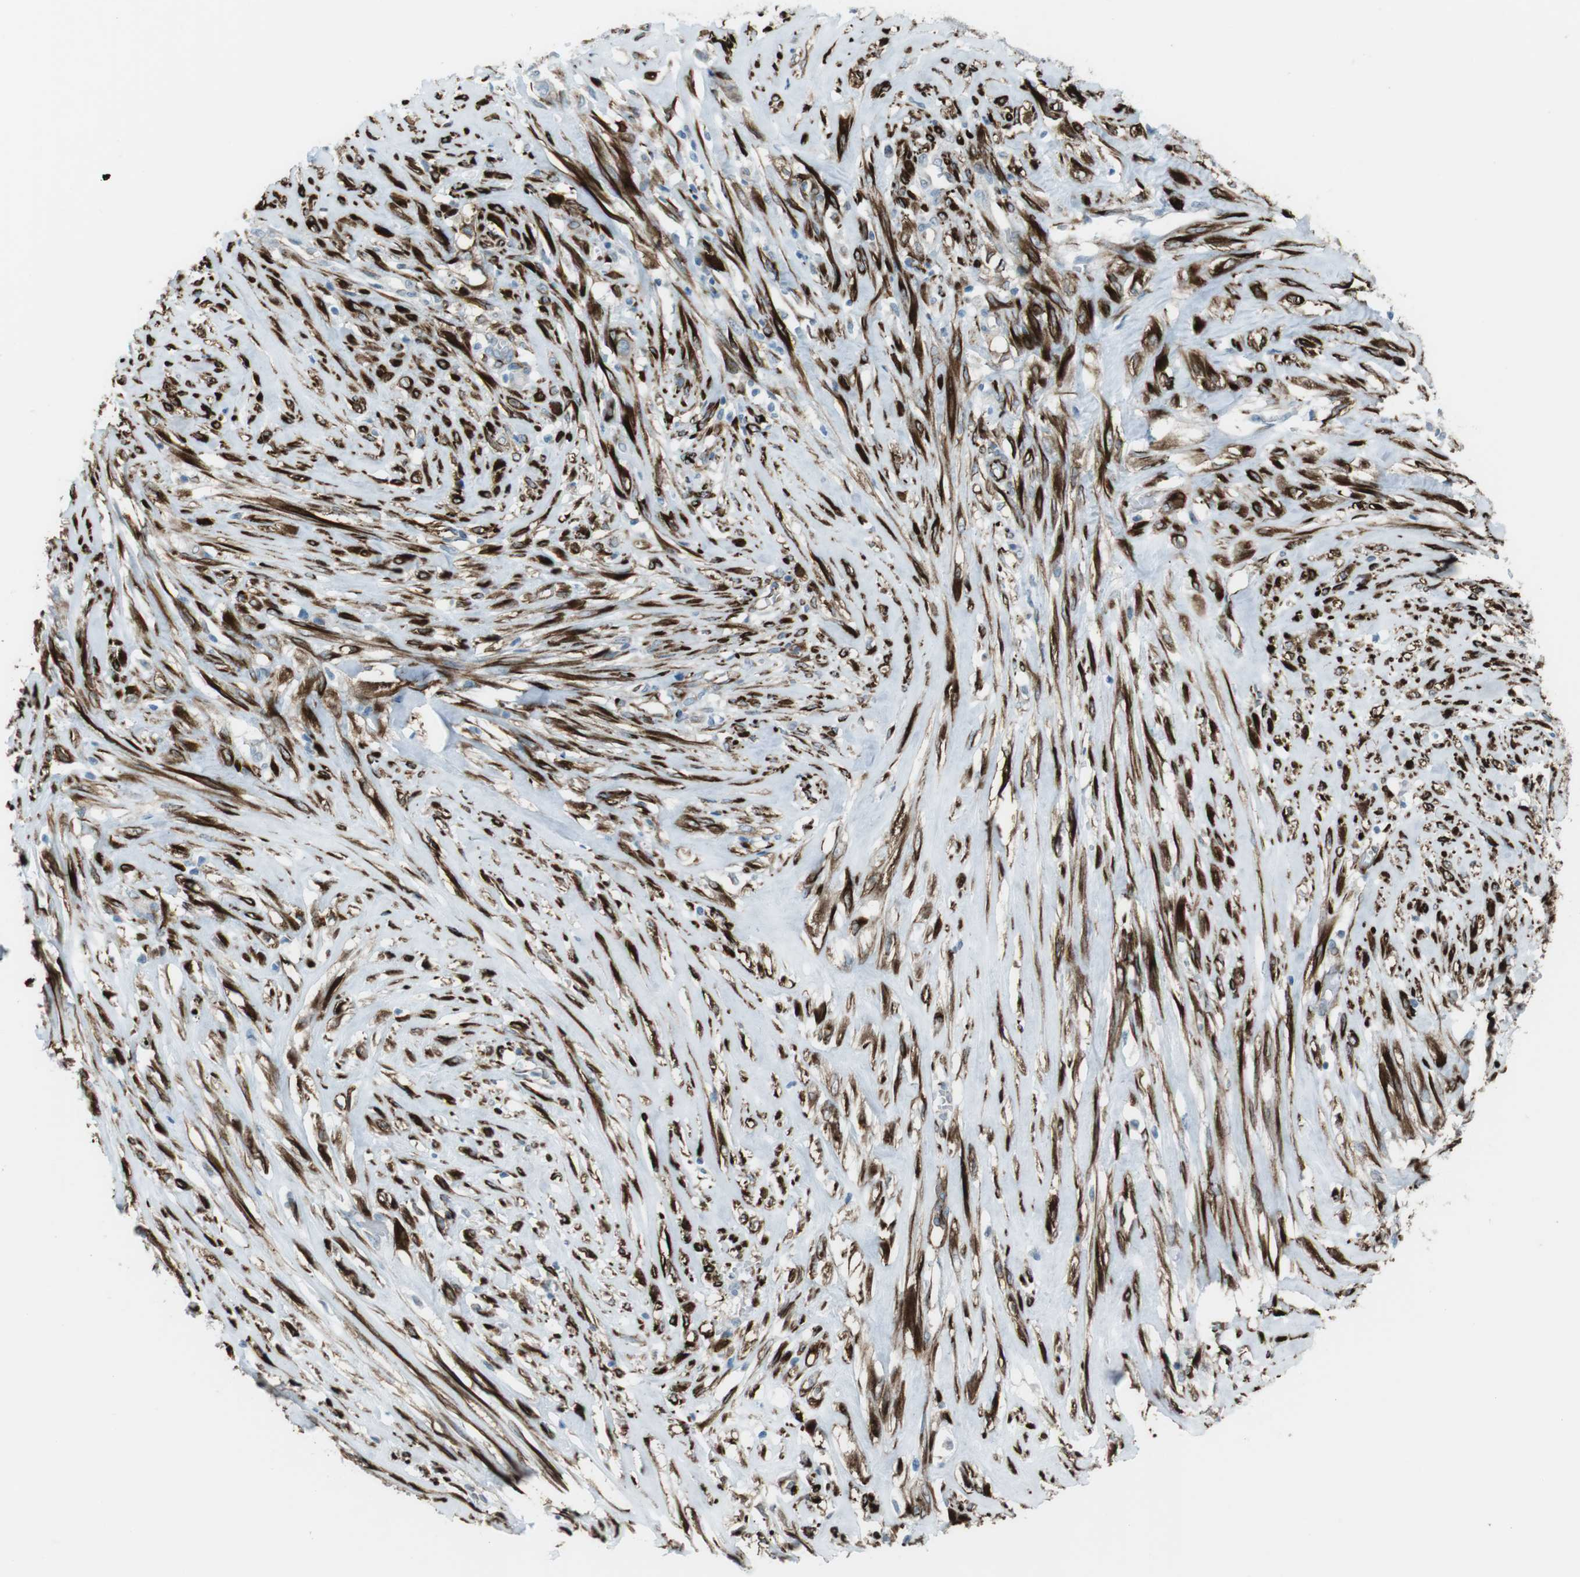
{"staining": {"intensity": "negative", "quantity": "none", "location": "none"}, "tissue": "ovarian cancer", "cell_type": "Tumor cells", "image_type": "cancer", "snomed": [{"axis": "morphology", "description": "Cystadenocarcinoma, mucinous, NOS"}, {"axis": "topography", "description": "Ovary"}], "caption": "This is an immunohistochemistry (IHC) histopathology image of human ovarian mucinous cystadenocarcinoma. There is no positivity in tumor cells.", "gene": "TUBB2A", "patient": {"sex": "female", "age": 80}}